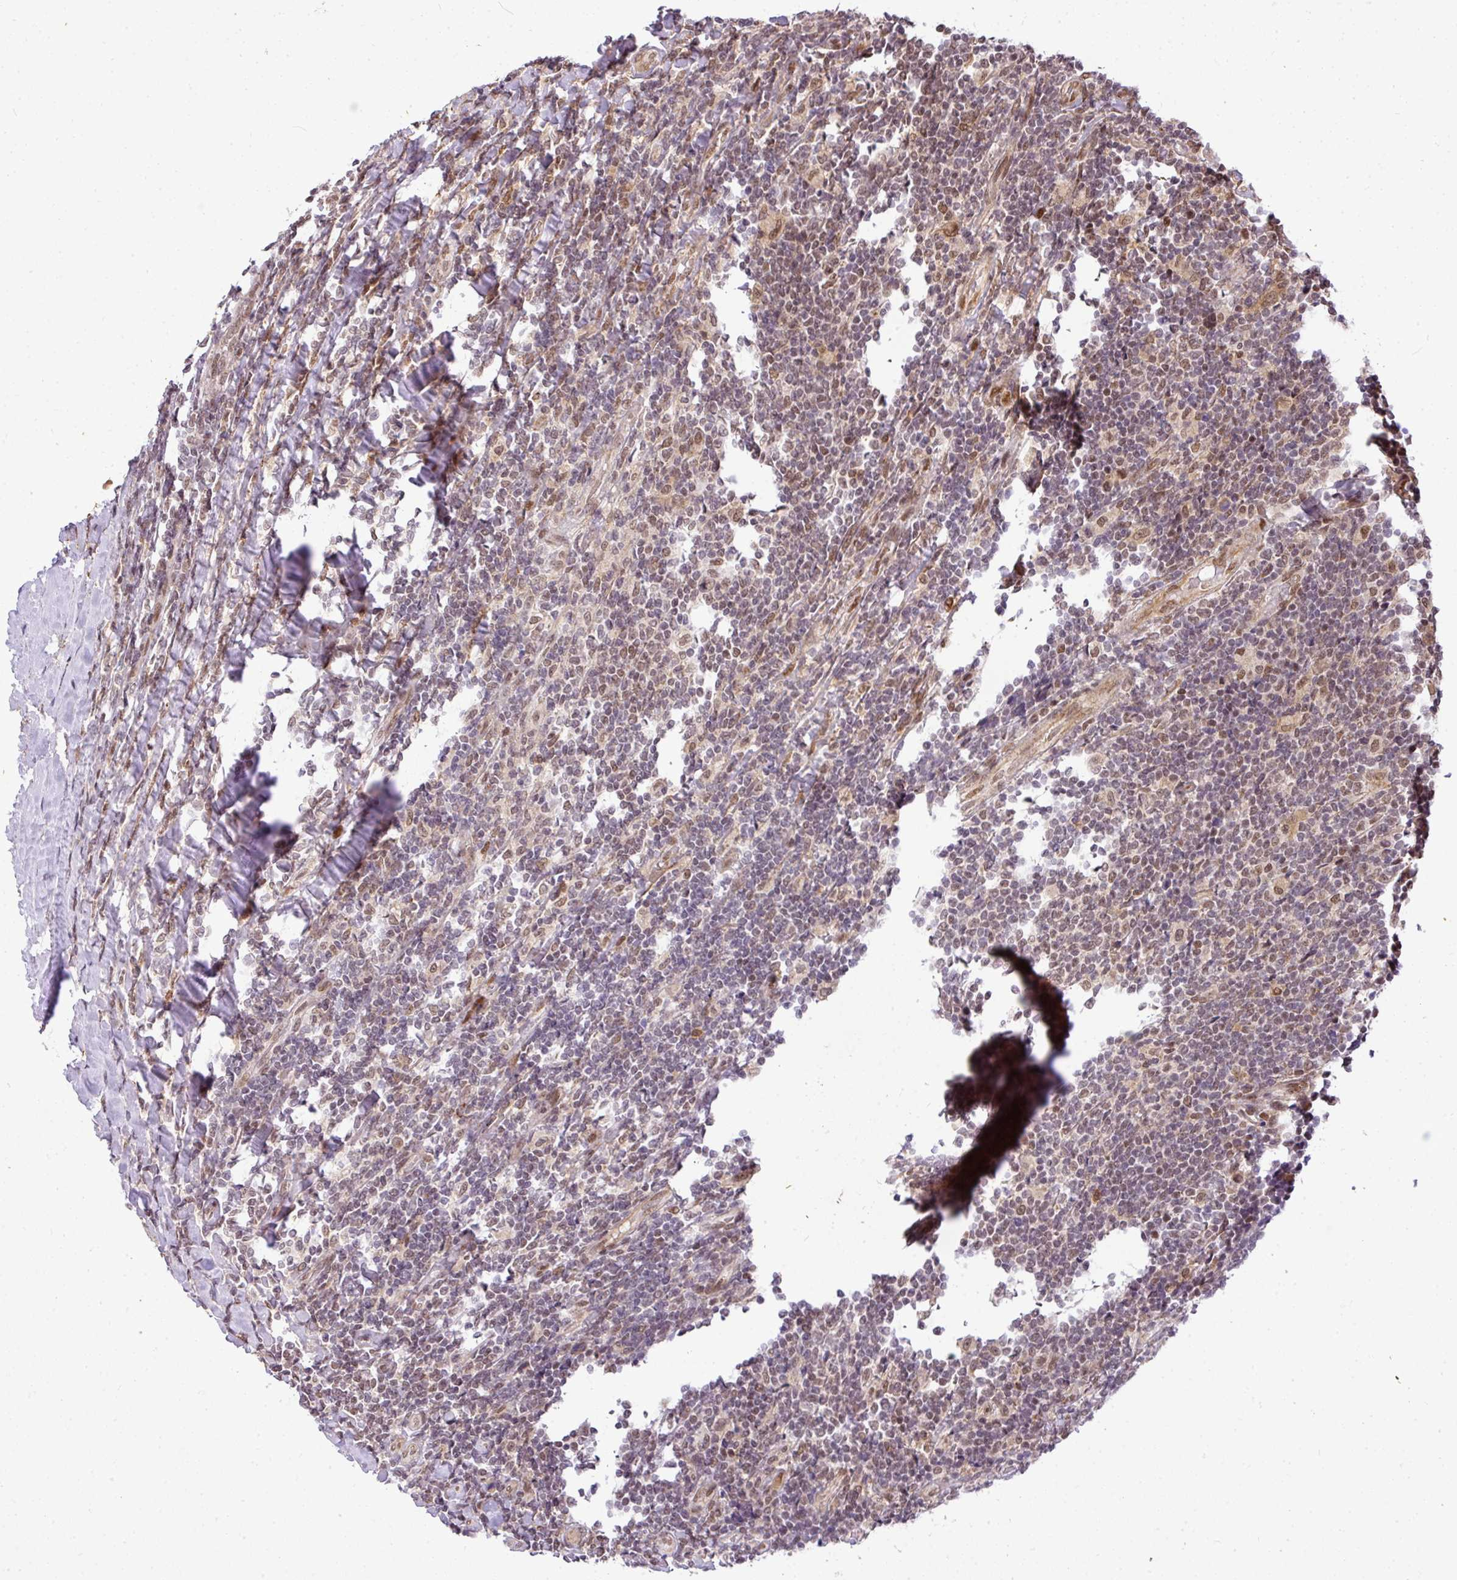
{"staining": {"intensity": "moderate", "quantity": "<25%", "location": "nuclear"}, "tissue": "lymphoma", "cell_type": "Tumor cells", "image_type": "cancer", "snomed": [{"axis": "morphology", "description": "Malignant lymphoma, non-Hodgkin's type, Low grade"}, {"axis": "topography", "description": "Lymph node"}], "caption": "Protein staining of lymphoma tissue demonstrates moderate nuclear expression in about <25% of tumor cells.", "gene": "C1orf226", "patient": {"sex": "male", "age": 52}}